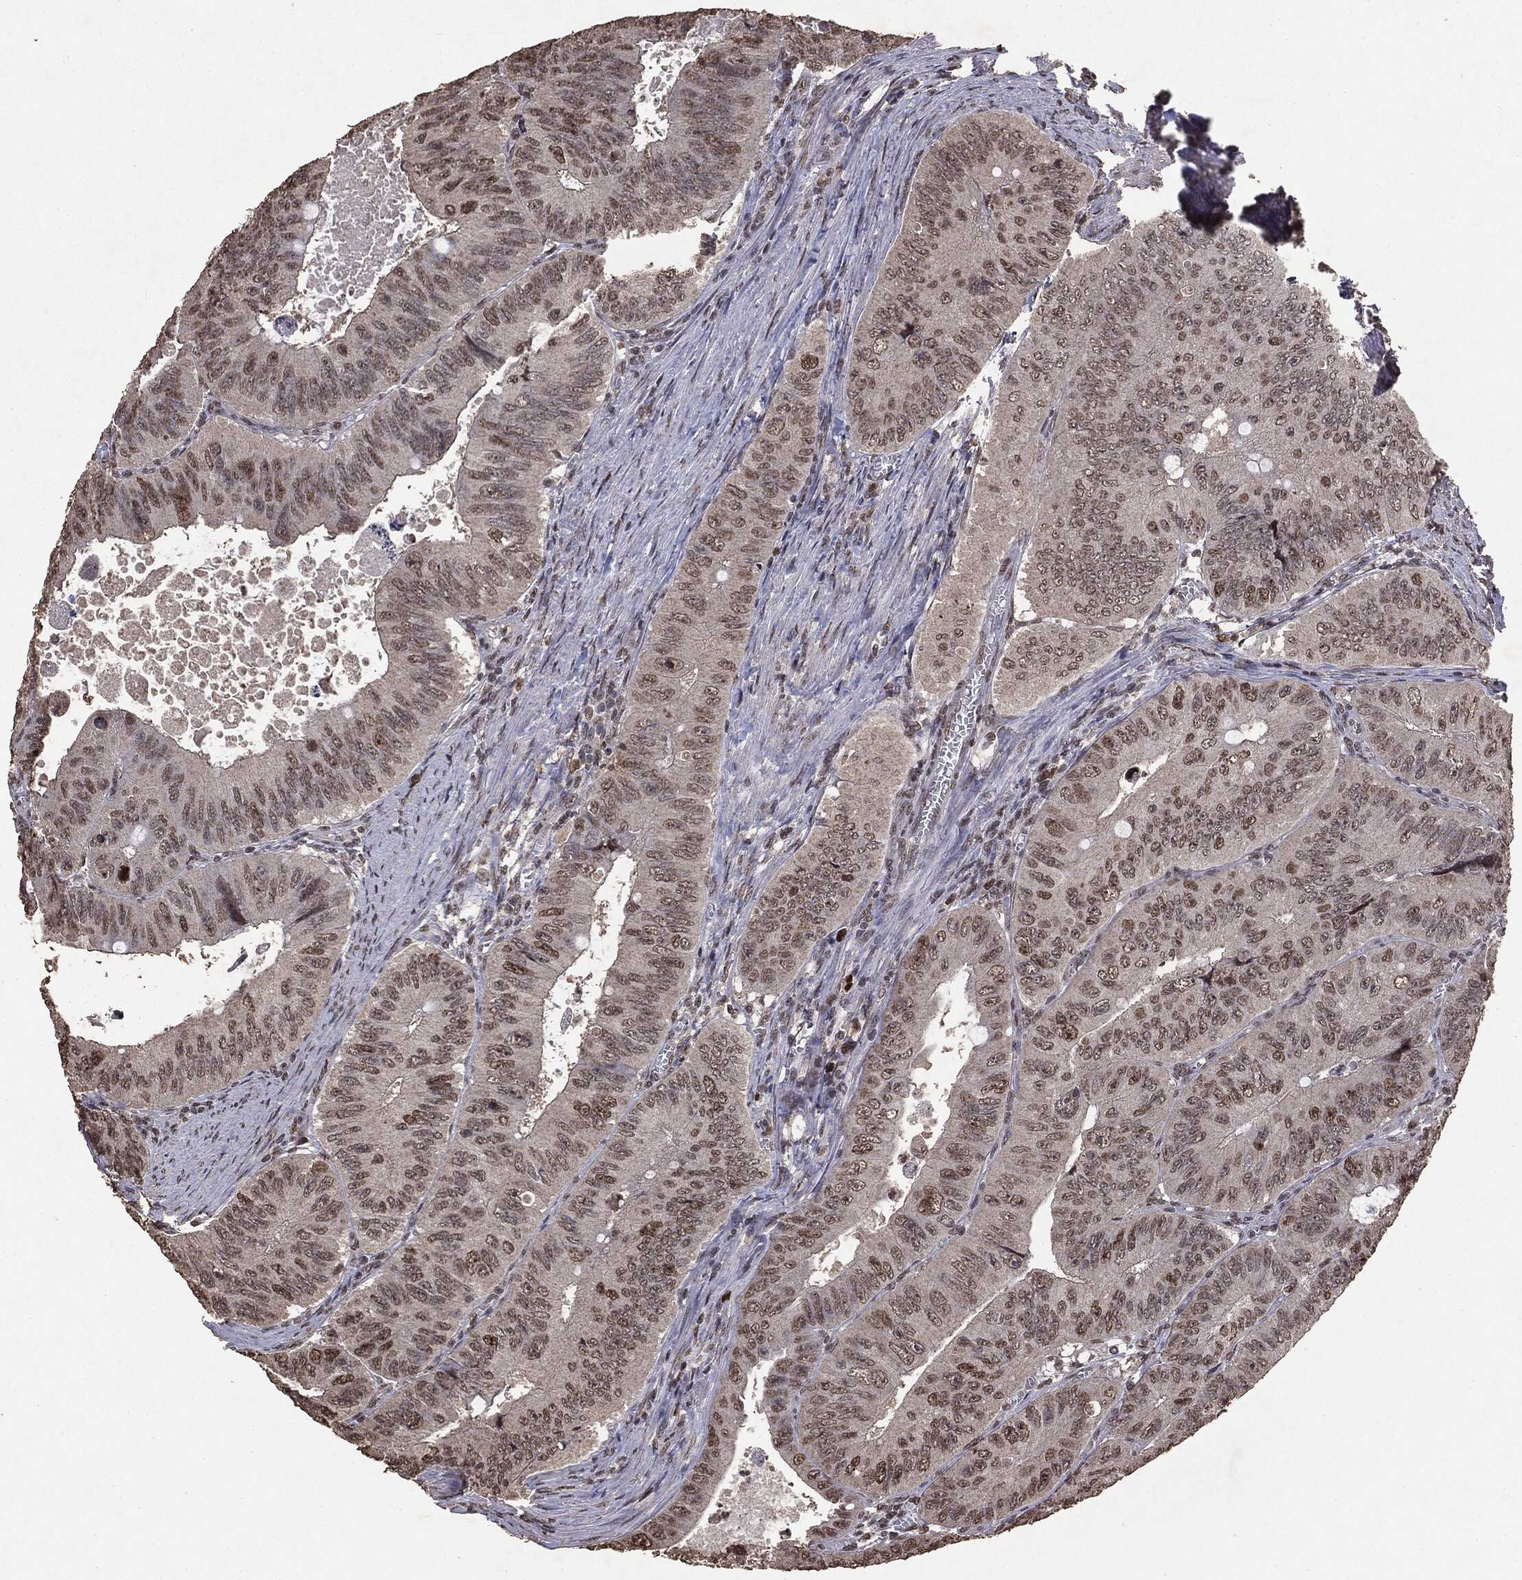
{"staining": {"intensity": "moderate", "quantity": "25%-75%", "location": "nuclear"}, "tissue": "colorectal cancer", "cell_type": "Tumor cells", "image_type": "cancer", "snomed": [{"axis": "morphology", "description": "Adenocarcinoma, NOS"}, {"axis": "topography", "description": "Colon"}], "caption": "Adenocarcinoma (colorectal) was stained to show a protein in brown. There is medium levels of moderate nuclear staining in approximately 25%-75% of tumor cells. (DAB (3,3'-diaminobenzidine) IHC, brown staining for protein, blue staining for nuclei).", "gene": "RAD18", "patient": {"sex": "female", "age": 84}}